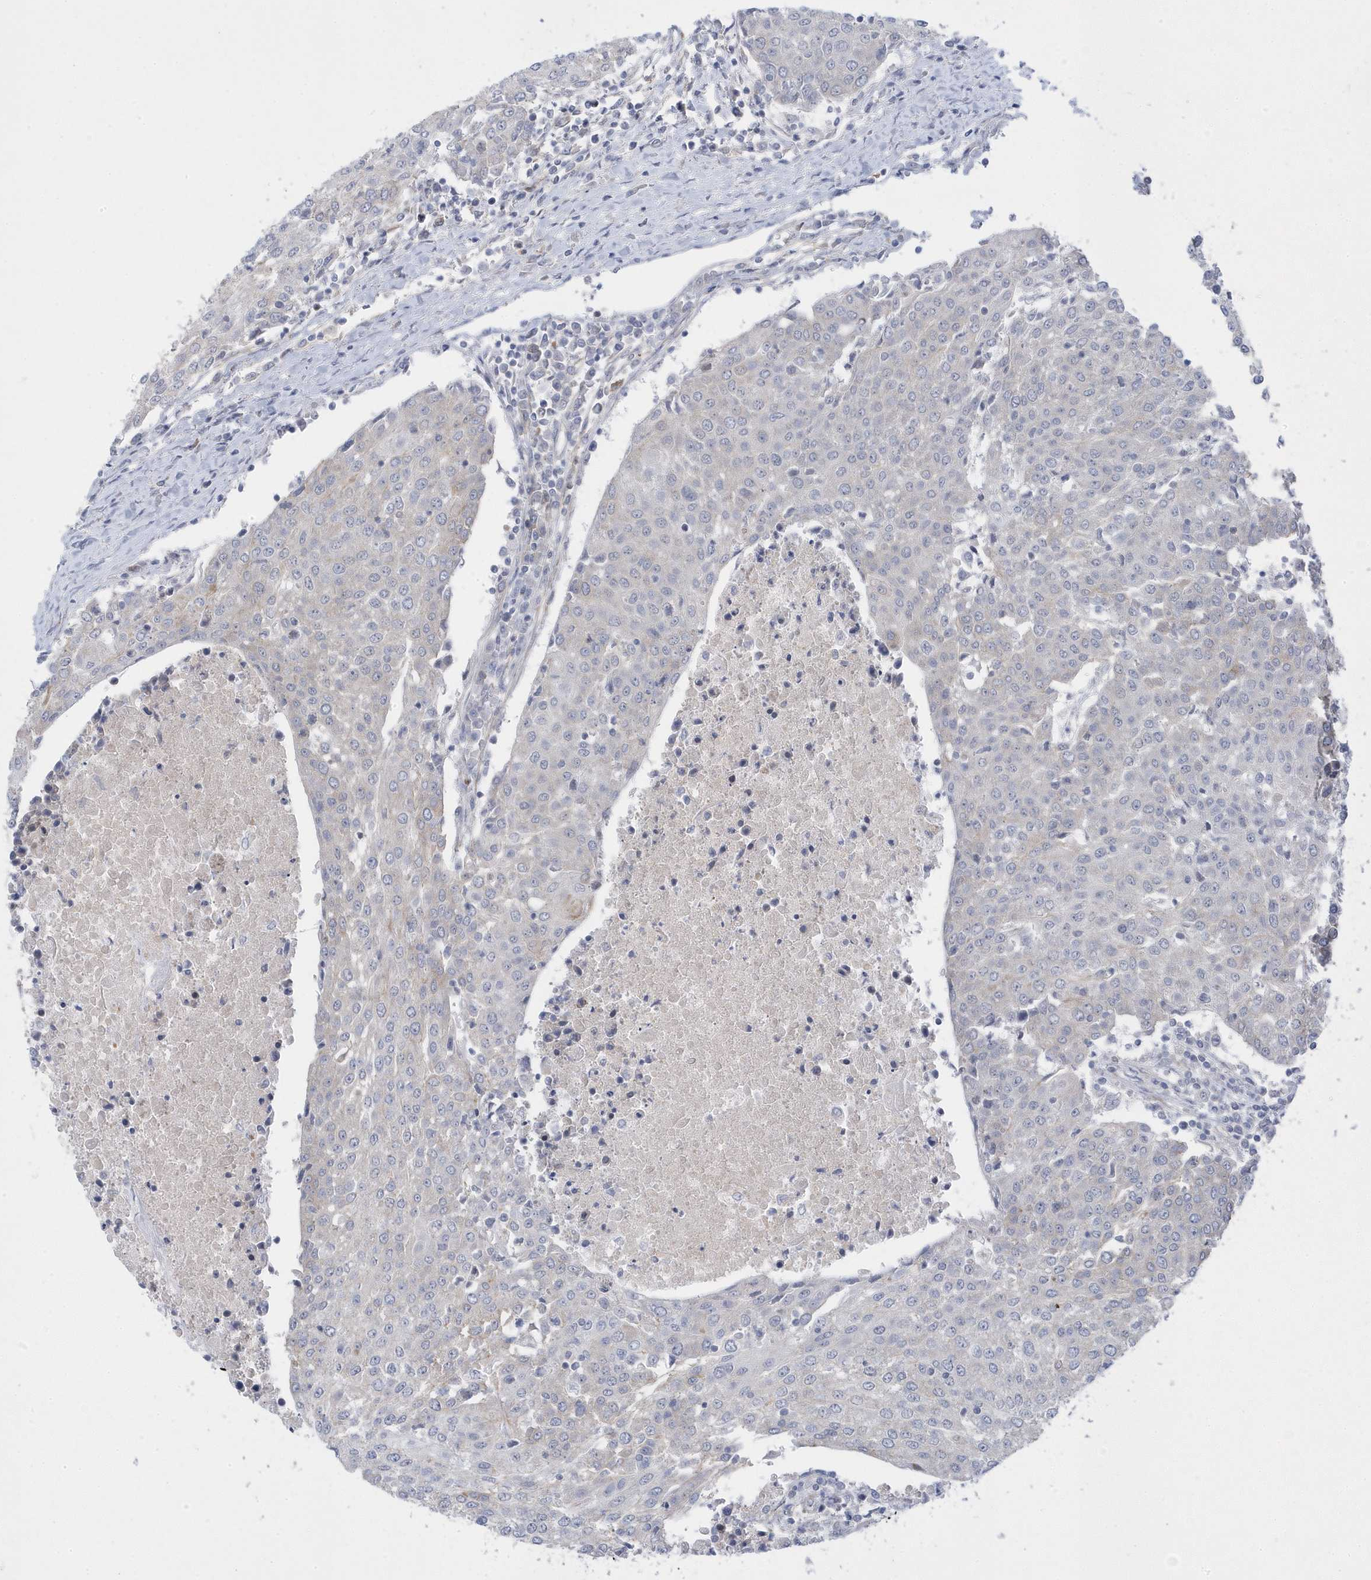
{"staining": {"intensity": "negative", "quantity": "none", "location": "none"}, "tissue": "urothelial cancer", "cell_type": "Tumor cells", "image_type": "cancer", "snomed": [{"axis": "morphology", "description": "Urothelial carcinoma, High grade"}, {"axis": "topography", "description": "Urinary bladder"}], "caption": "Tumor cells are negative for protein expression in human high-grade urothelial carcinoma.", "gene": "ANAPC1", "patient": {"sex": "female", "age": 85}}